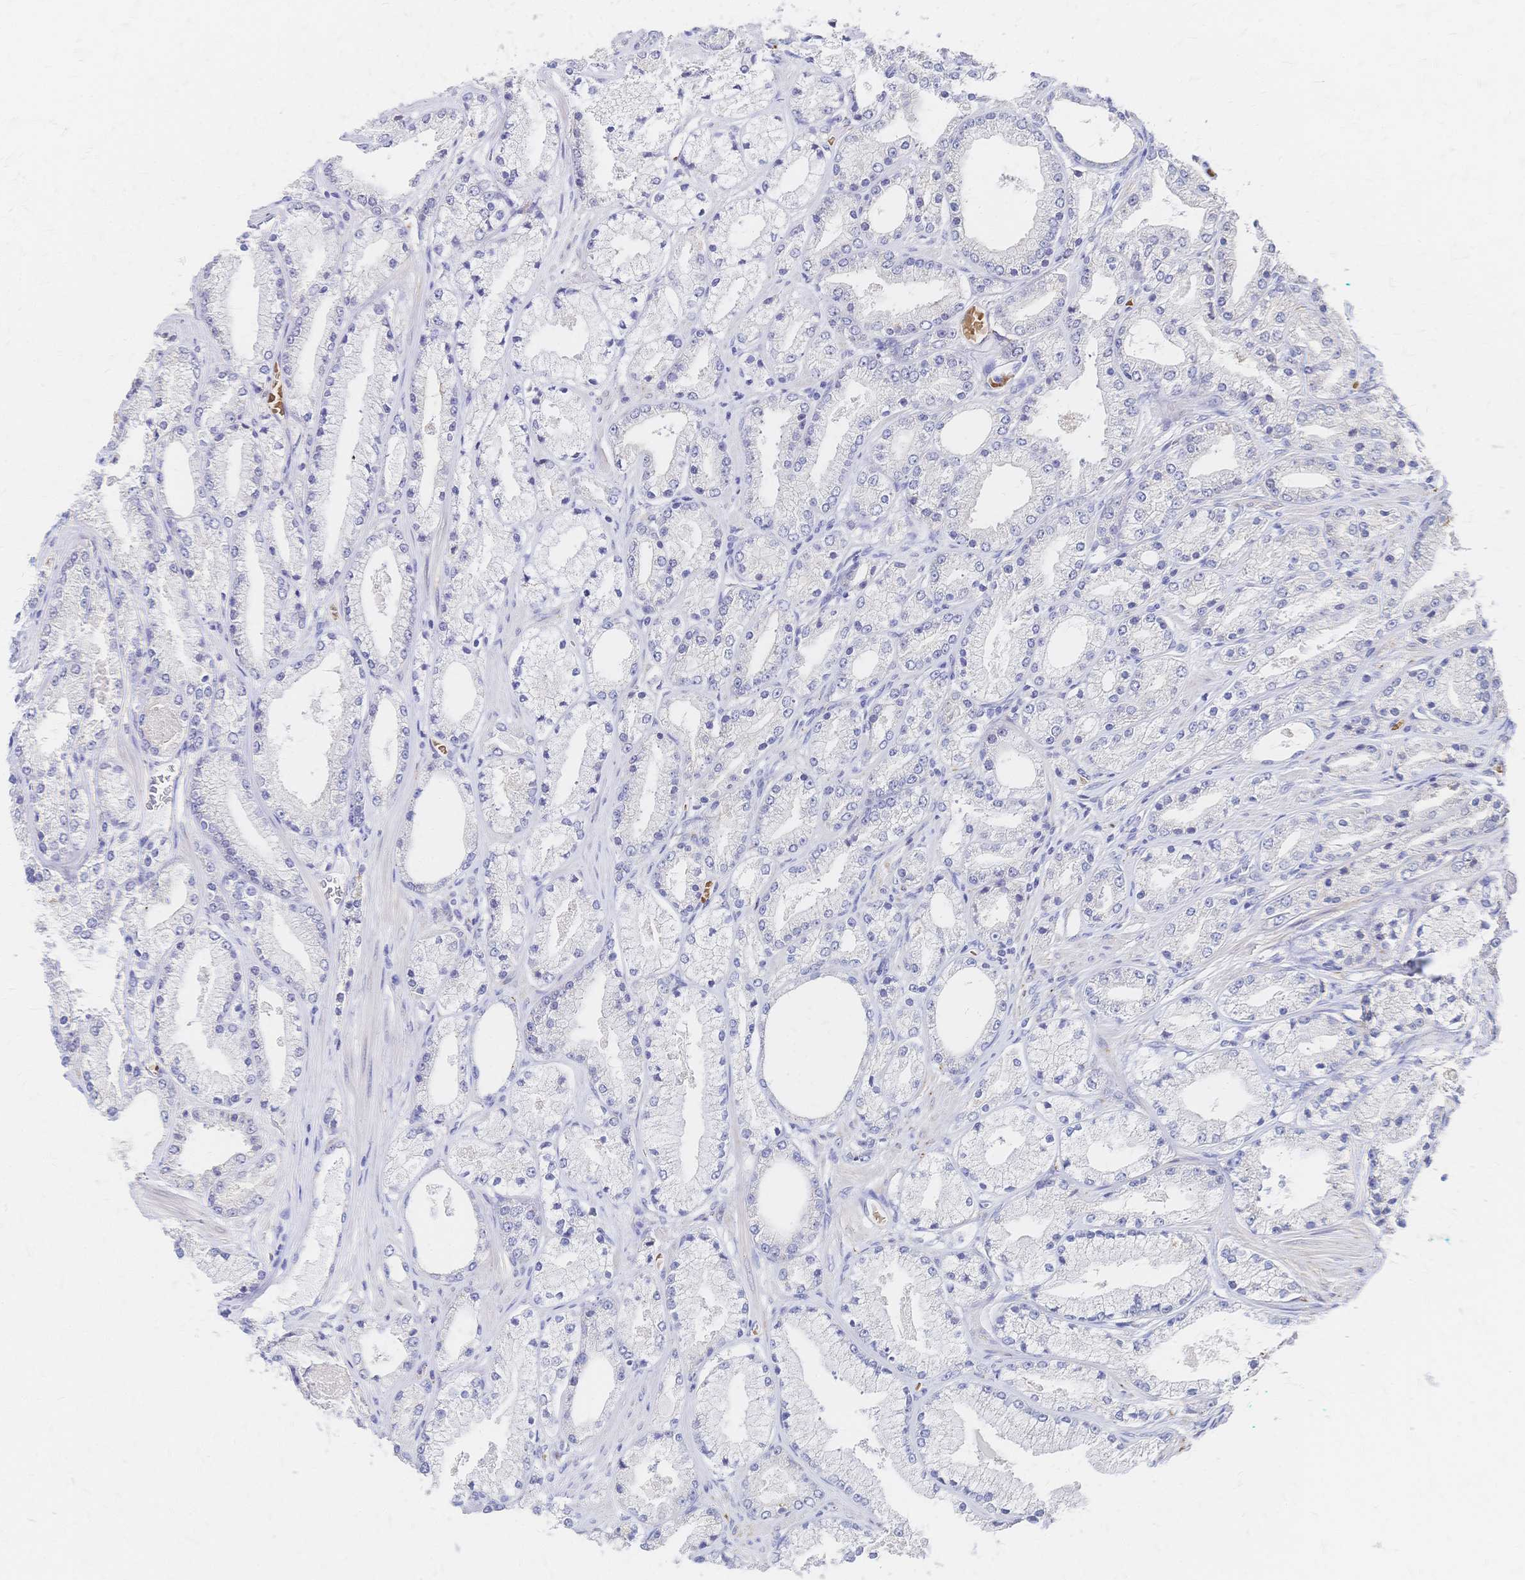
{"staining": {"intensity": "negative", "quantity": "none", "location": "none"}, "tissue": "prostate cancer", "cell_type": "Tumor cells", "image_type": "cancer", "snomed": [{"axis": "morphology", "description": "Adenocarcinoma, High grade"}, {"axis": "topography", "description": "Prostate"}], "caption": "A high-resolution photomicrograph shows IHC staining of prostate cancer (high-grade adenocarcinoma), which displays no significant staining in tumor cells.", "gene": "SLC5A1", "patient": {"sex": "male", "age": 63}}